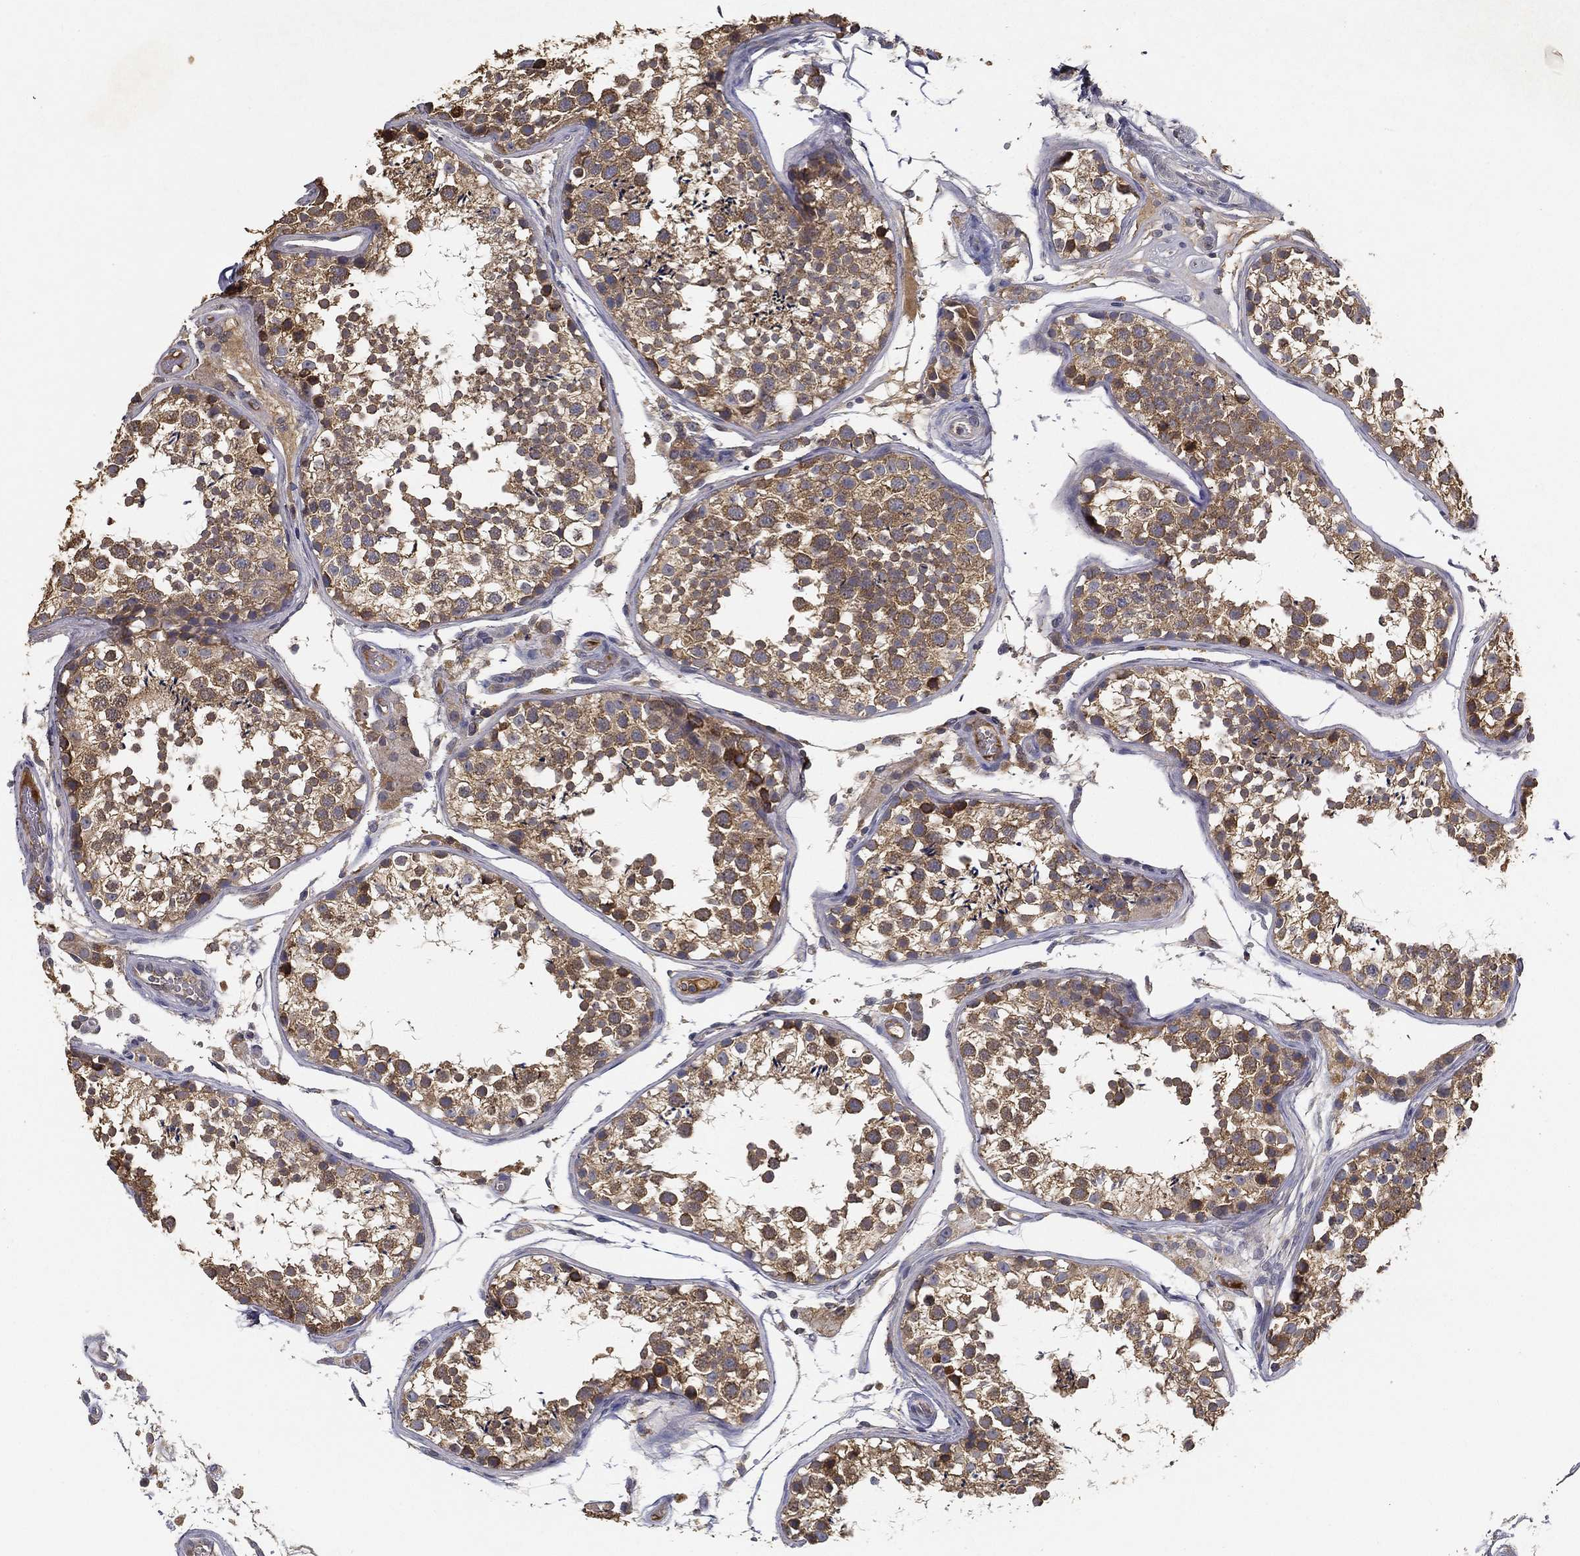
{"staining": {"intensity": "moderate", "quantity": ">75%", "location": "cytoplasmic/membranous"}, "tissue": "testis", "cell_type": "Cells in seminiferous ducts", "image_type": "normal", "snomed": [{"axis": "morphology", "description": "Normal tissue, NOS"}, {"axis": "topography", "description": "Testis"}], "caption": "High-magnification brightfield microscopy of benign testis stained with DAB (brown) and counterstained with hematoxylin (blue). cells in seminiferous ducts exhibit moderate cytoplasmic/membranous positivity is present in about>75% of cells. (DAB IHC, brown staining for protein, blue staining for nuclei).", "gene": "MT", "patient": {"sex": "male", "age": 29}}